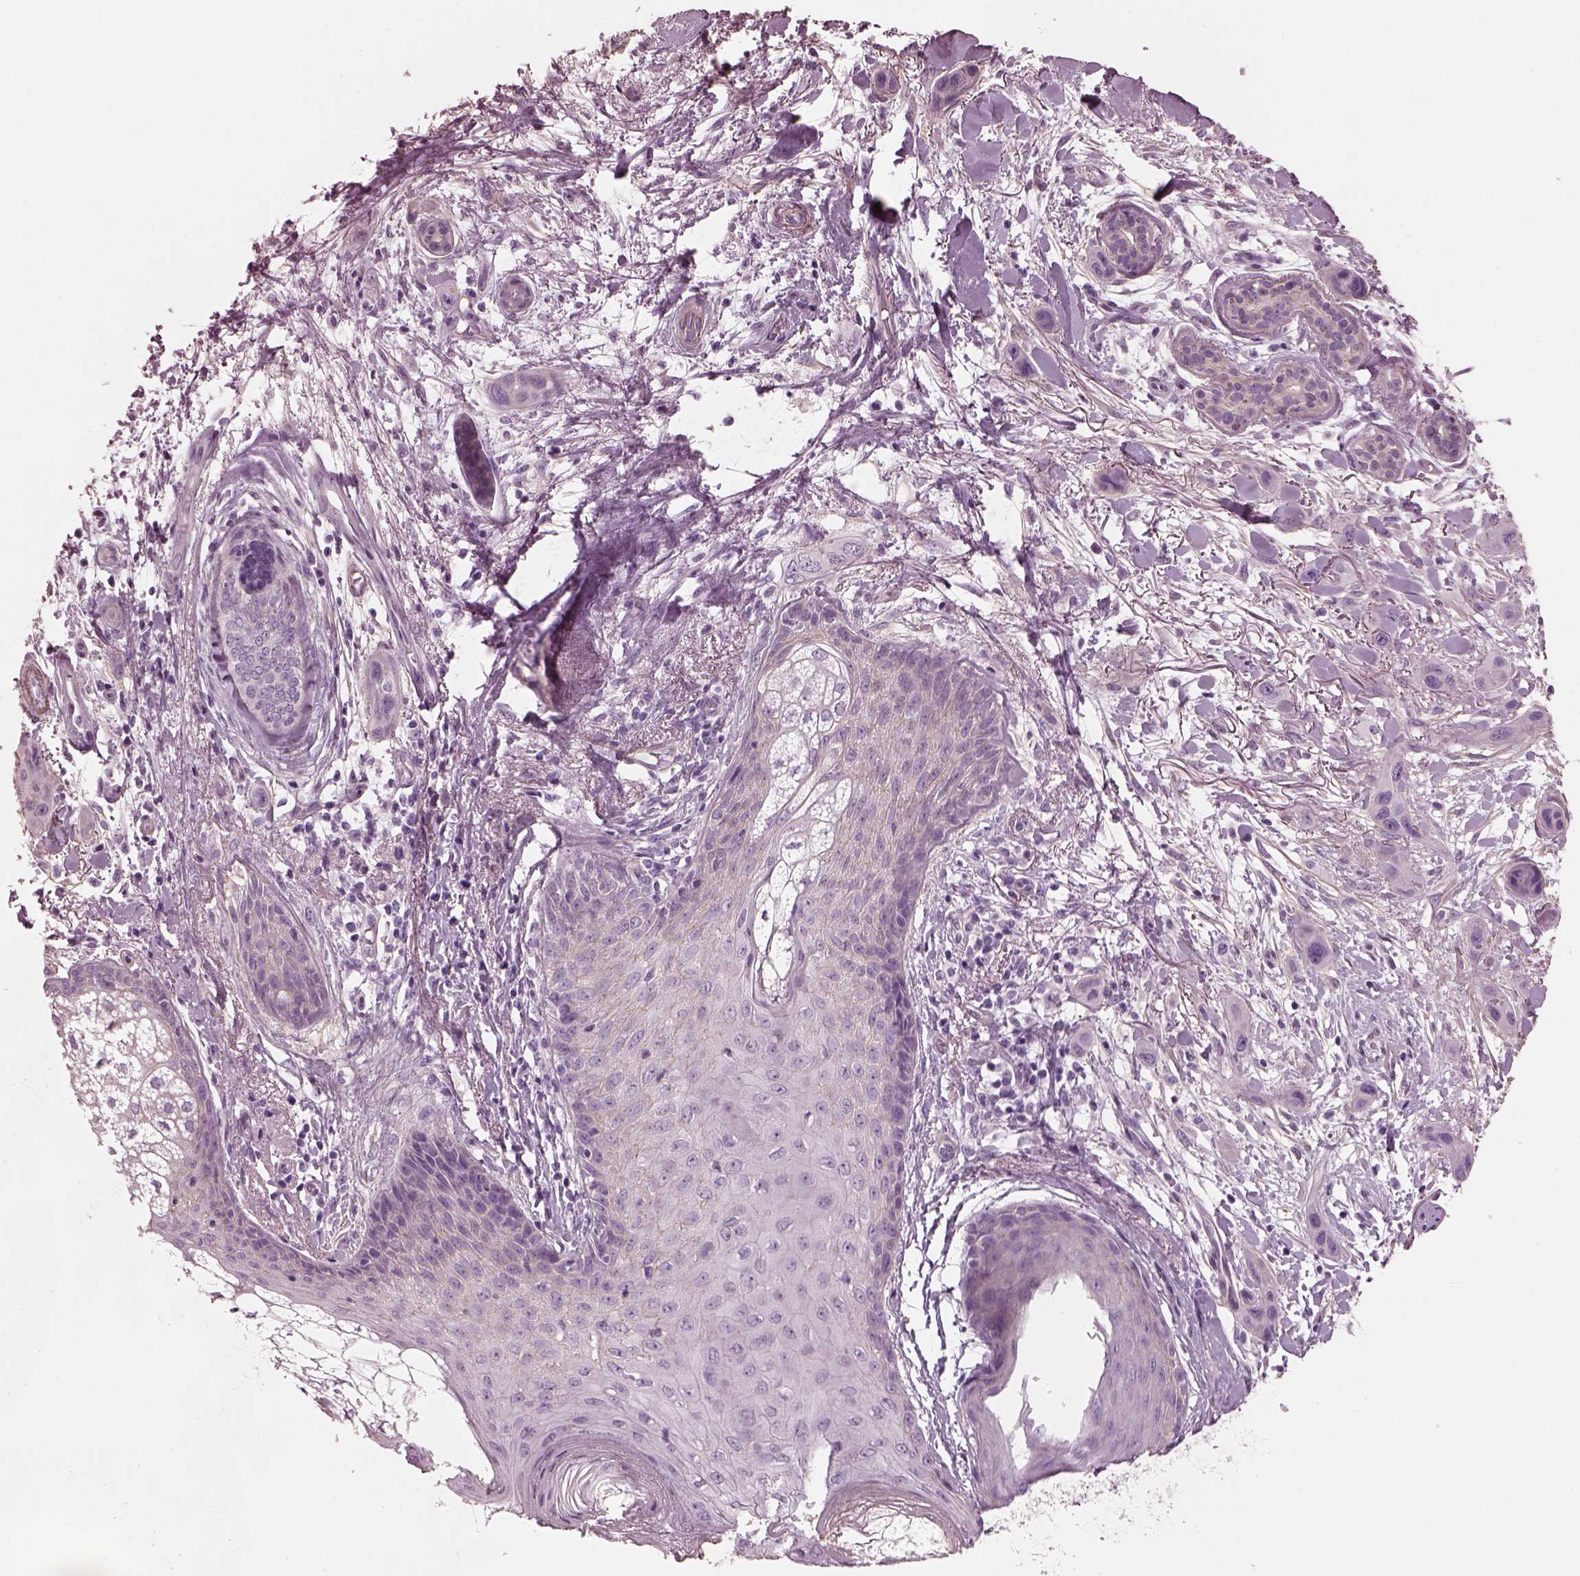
{"staining": {"intensity": "negative", "quantity": "none", "location": "none"}, "tissue": "skin cancer", "cell_type": "Tumor cells", "image_type": "cancer", "snomed": [{"axis": "morphology", "description": "Squamous cell carcinoma, NOS"}, {"axis": "topography", "description": "Skin"}], "caption": "Histopathology image shows no protein staining in tumor cells of squamous cell carcinoma (skin) tissue.", "gene": "BFSP1", "patient": {"sex": "male", "age": 79}}